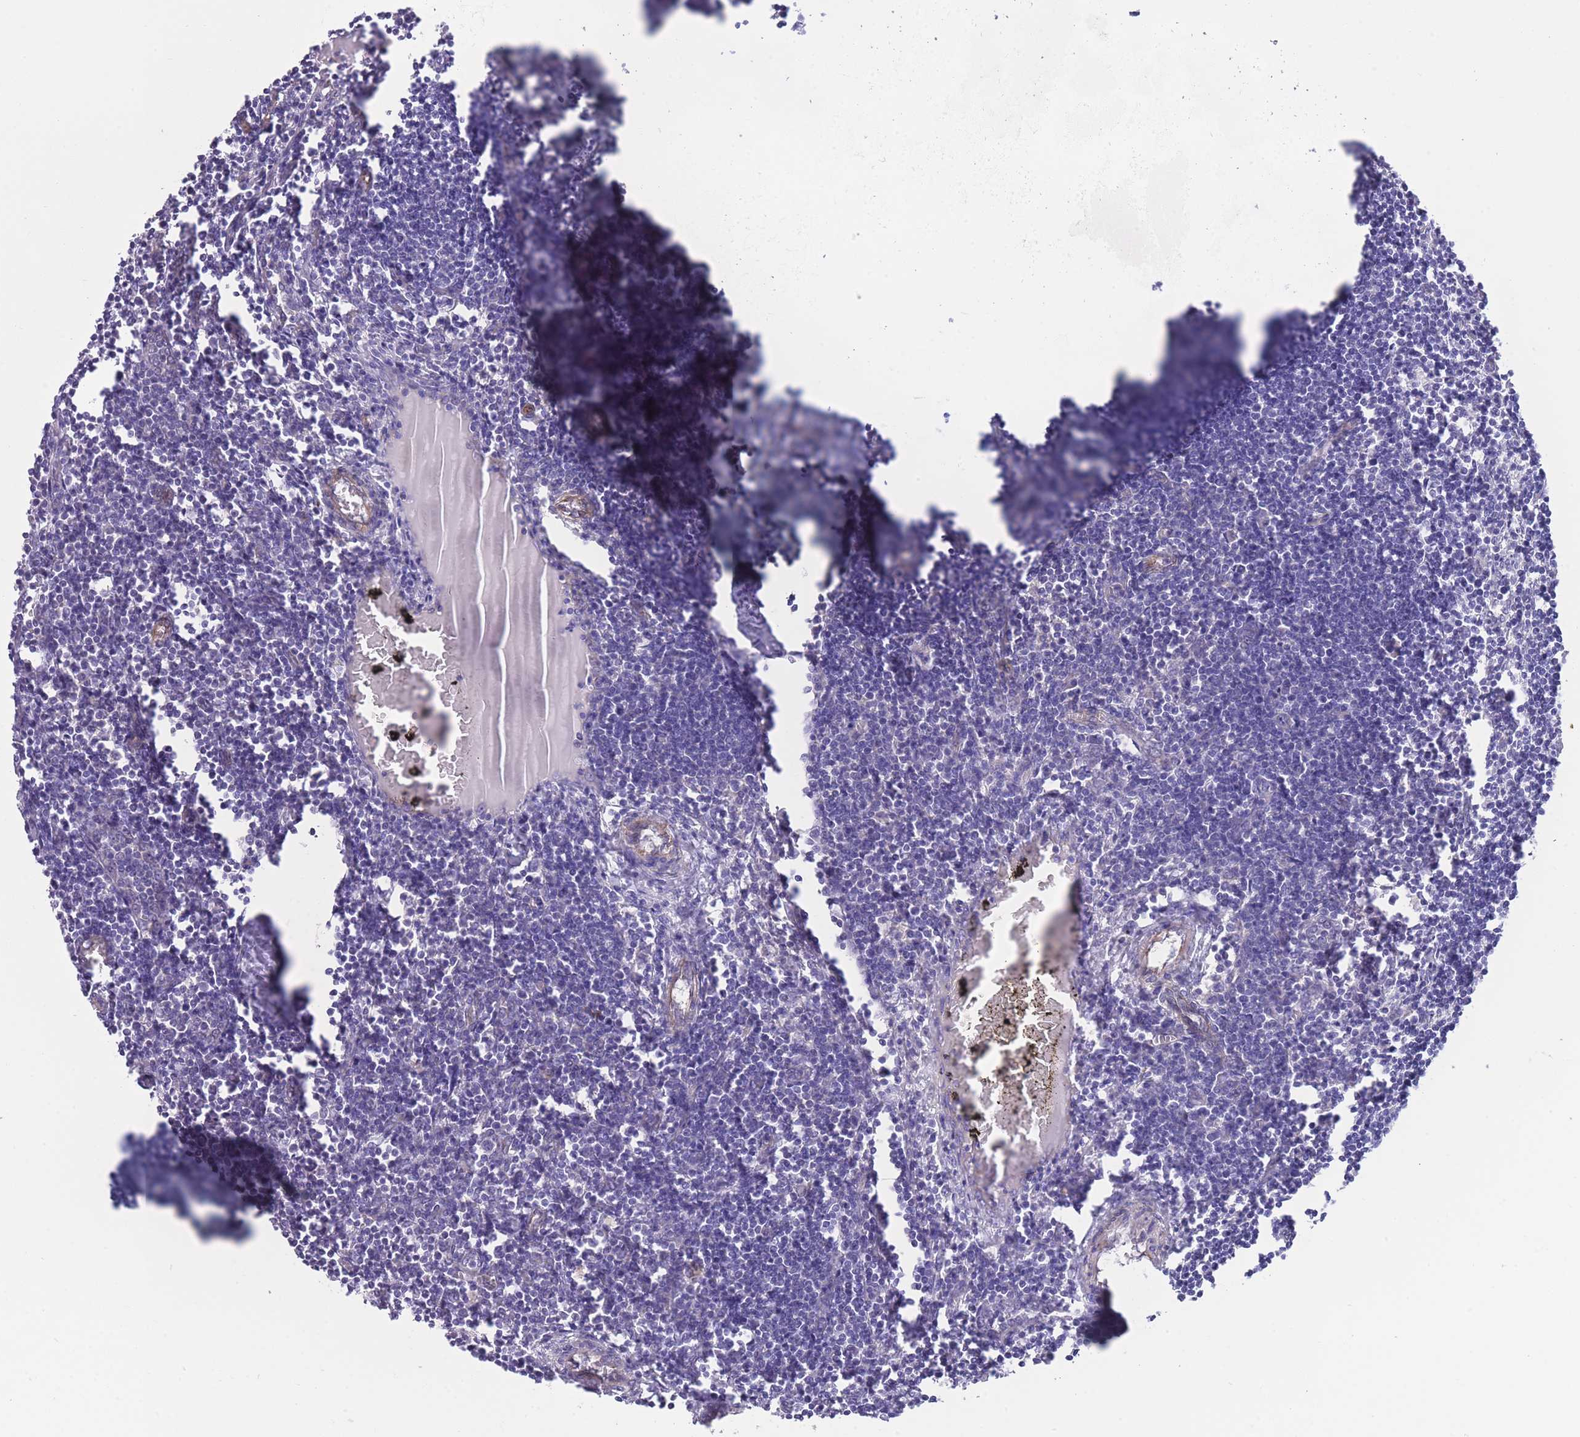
{"staining": {"intensity": "negative", "quantity": "none", "location": "none"}, "tissue": "lymph node", "cell_type": "Germinal center cells", "image_type": "normal", "snomed": [{"axis": "morphology", "description": "Normal tissue, NOS"}, {"axis": "morphology", "description": "Malignant melanoma, Metastatic site"}, {"axis": "topography", "description": "Lymph node"}], "caption": "Immunohistochemistry (IHC) of normal lymph node demonstrates no positivity in germinal center cells.", "gene": "RGS11", "patient": {"sex": "male", "age": 41}}